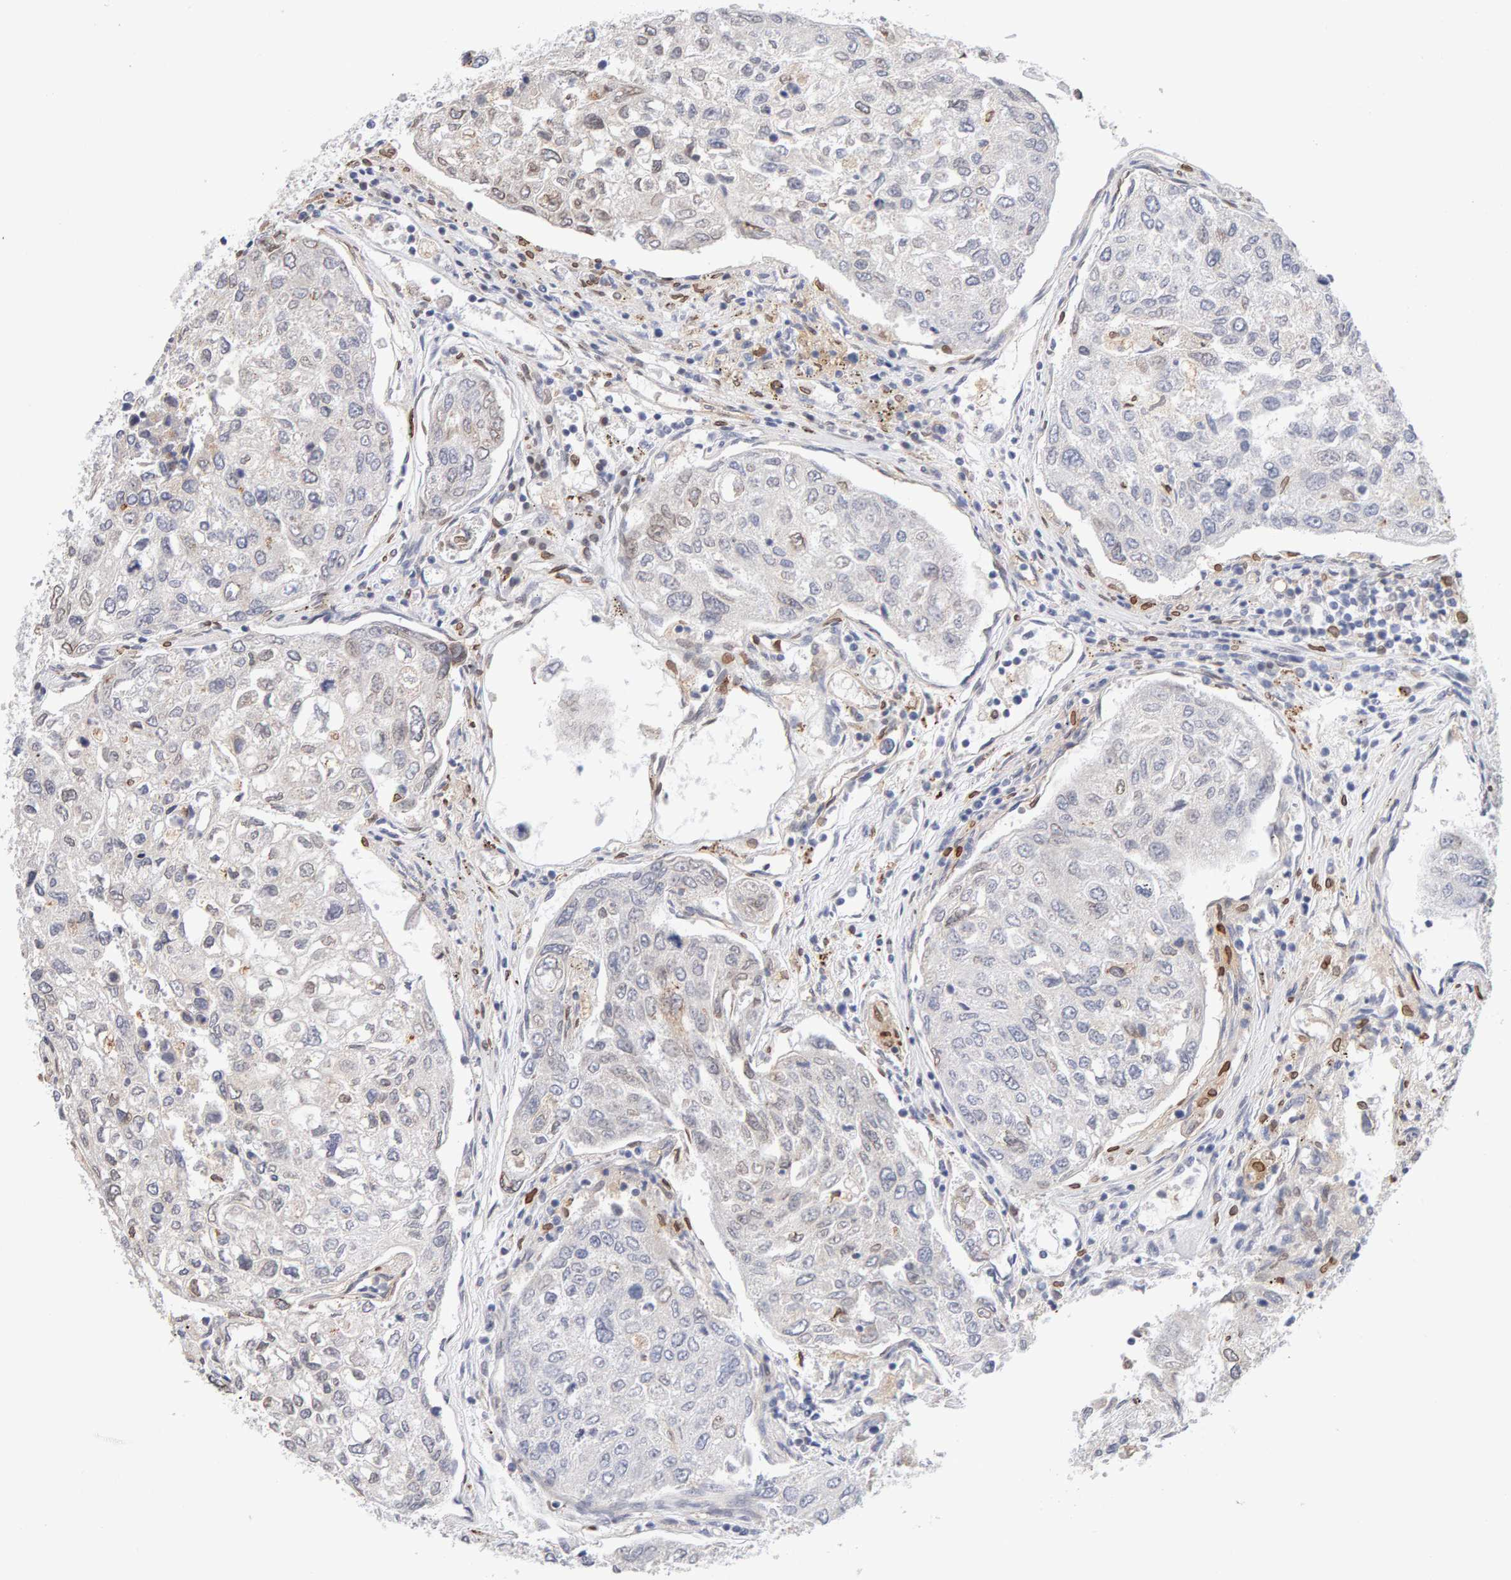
{"staining": {"intensity": "weak", "quantity": "<25%", "location": "cytoplasmic/membranous"}, "tissue": "urothelial cancer", "cell_type": "Tumor cells", "image_type": "cancer", "snomed": [{"axis": "morphology", "description": "Urothelial carcinoma, High grade"}, {"axis": "topography", "description": "Lymph node"}, {"axis": "topography", "description": "Urinary bladder"}], "caption": "Immunohistochemistry (IHC) micrograph of neoplastic tissue: human high-grade urothelial carcinoma stained with DAB exhibits no significant protein expression in tumor cells.", "gene": "METRNL", "patient": {"sex": "male", "age": 51}}